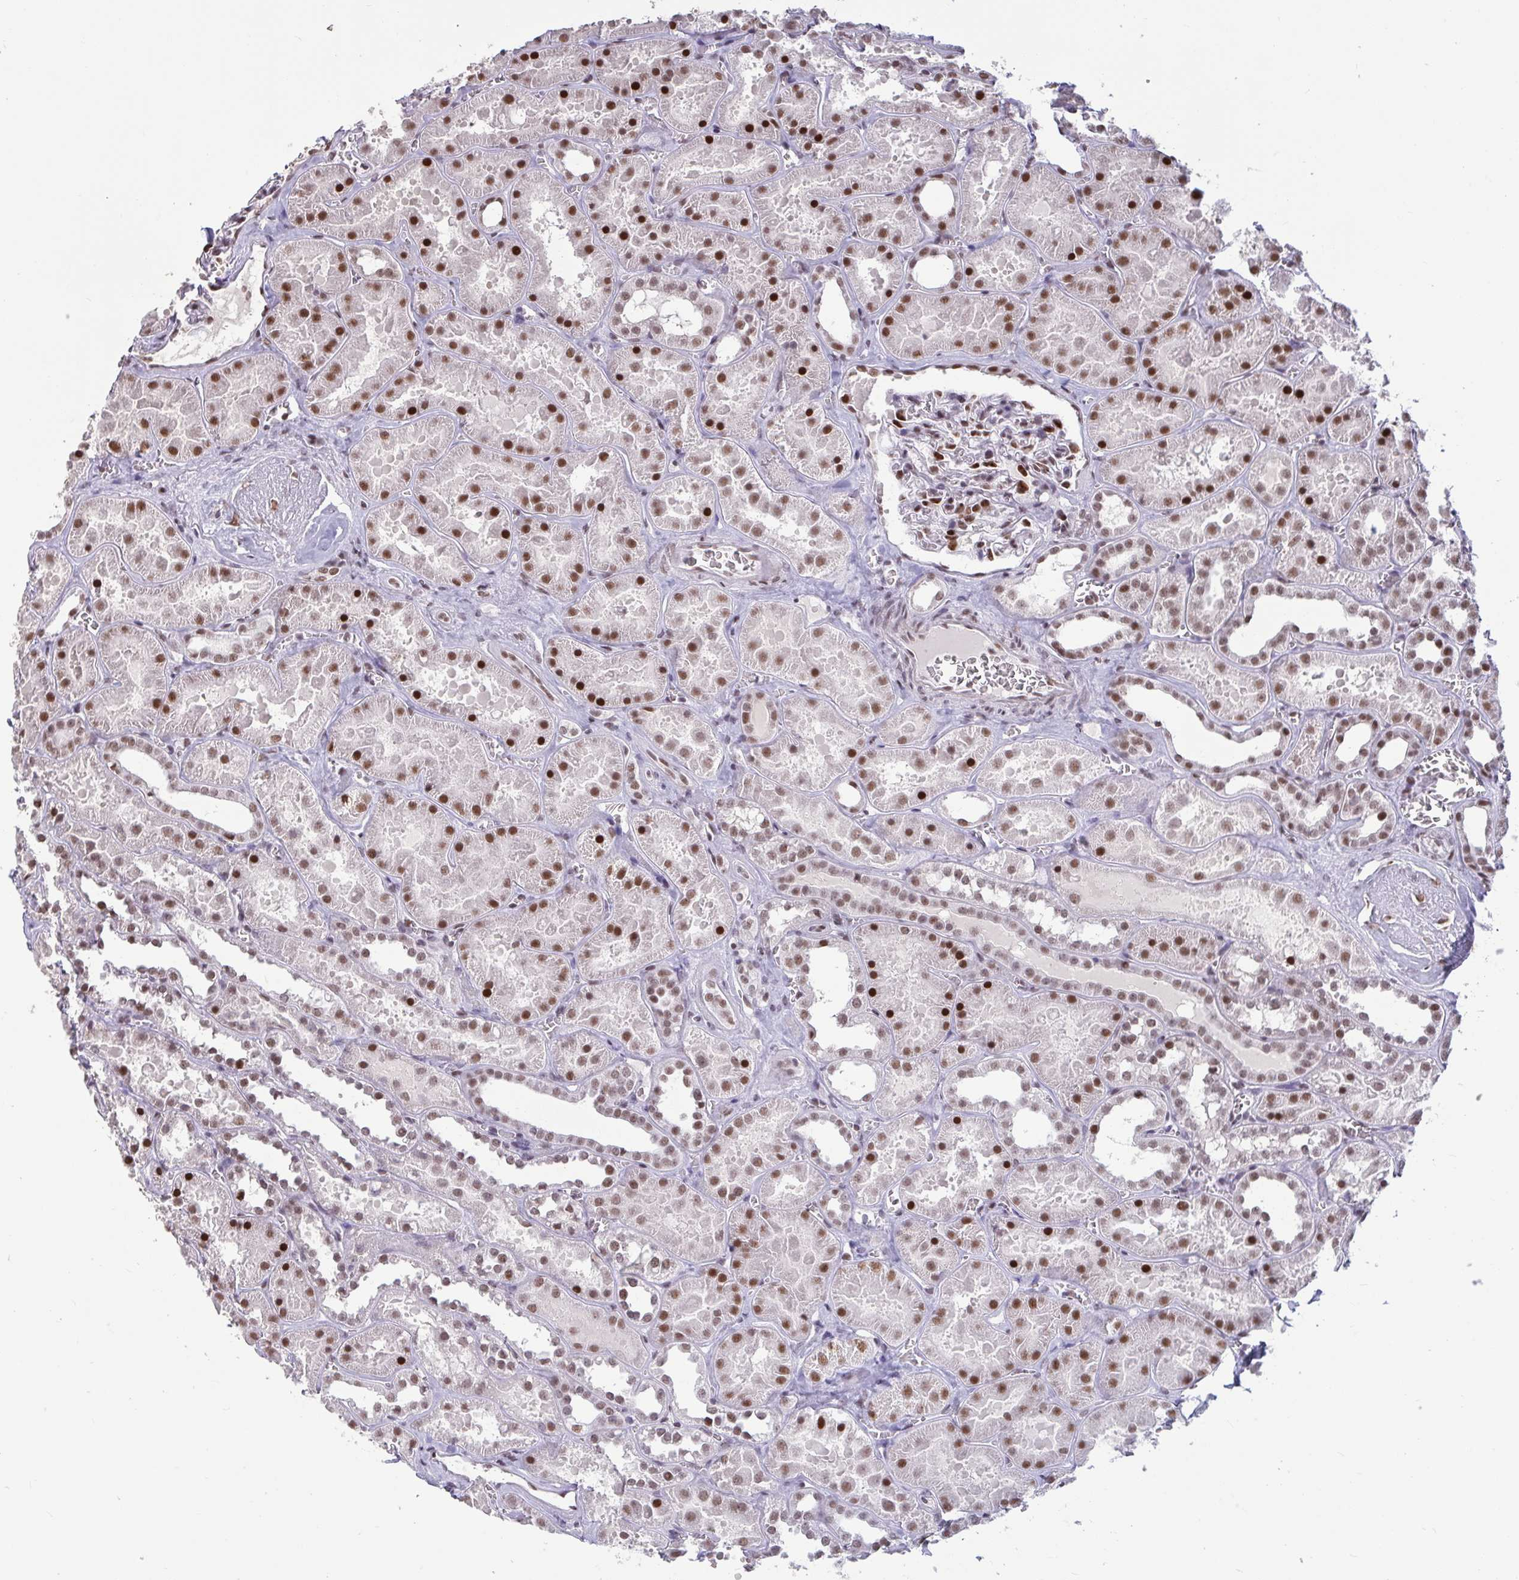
{"staining": {"intensity": "moderate", "quantity": ">75%", "location": "nuclear"}, "tissue": "kidney", "cell_type": "Cells in glomeruli", "image_type": "normal", "snomed": [{"axis": "morphology", "description": "Normal tissue, NOS"}, {"axis": "topography", "description": "Kidney"}], "caption": "The micrograph shows staining of normal kidney, revealing moderate nuclear protein positivity (brown color) within cells in glomeruli.", "gene": "CBFA2T2", "patient": {"sex": "female", "age": 41}}